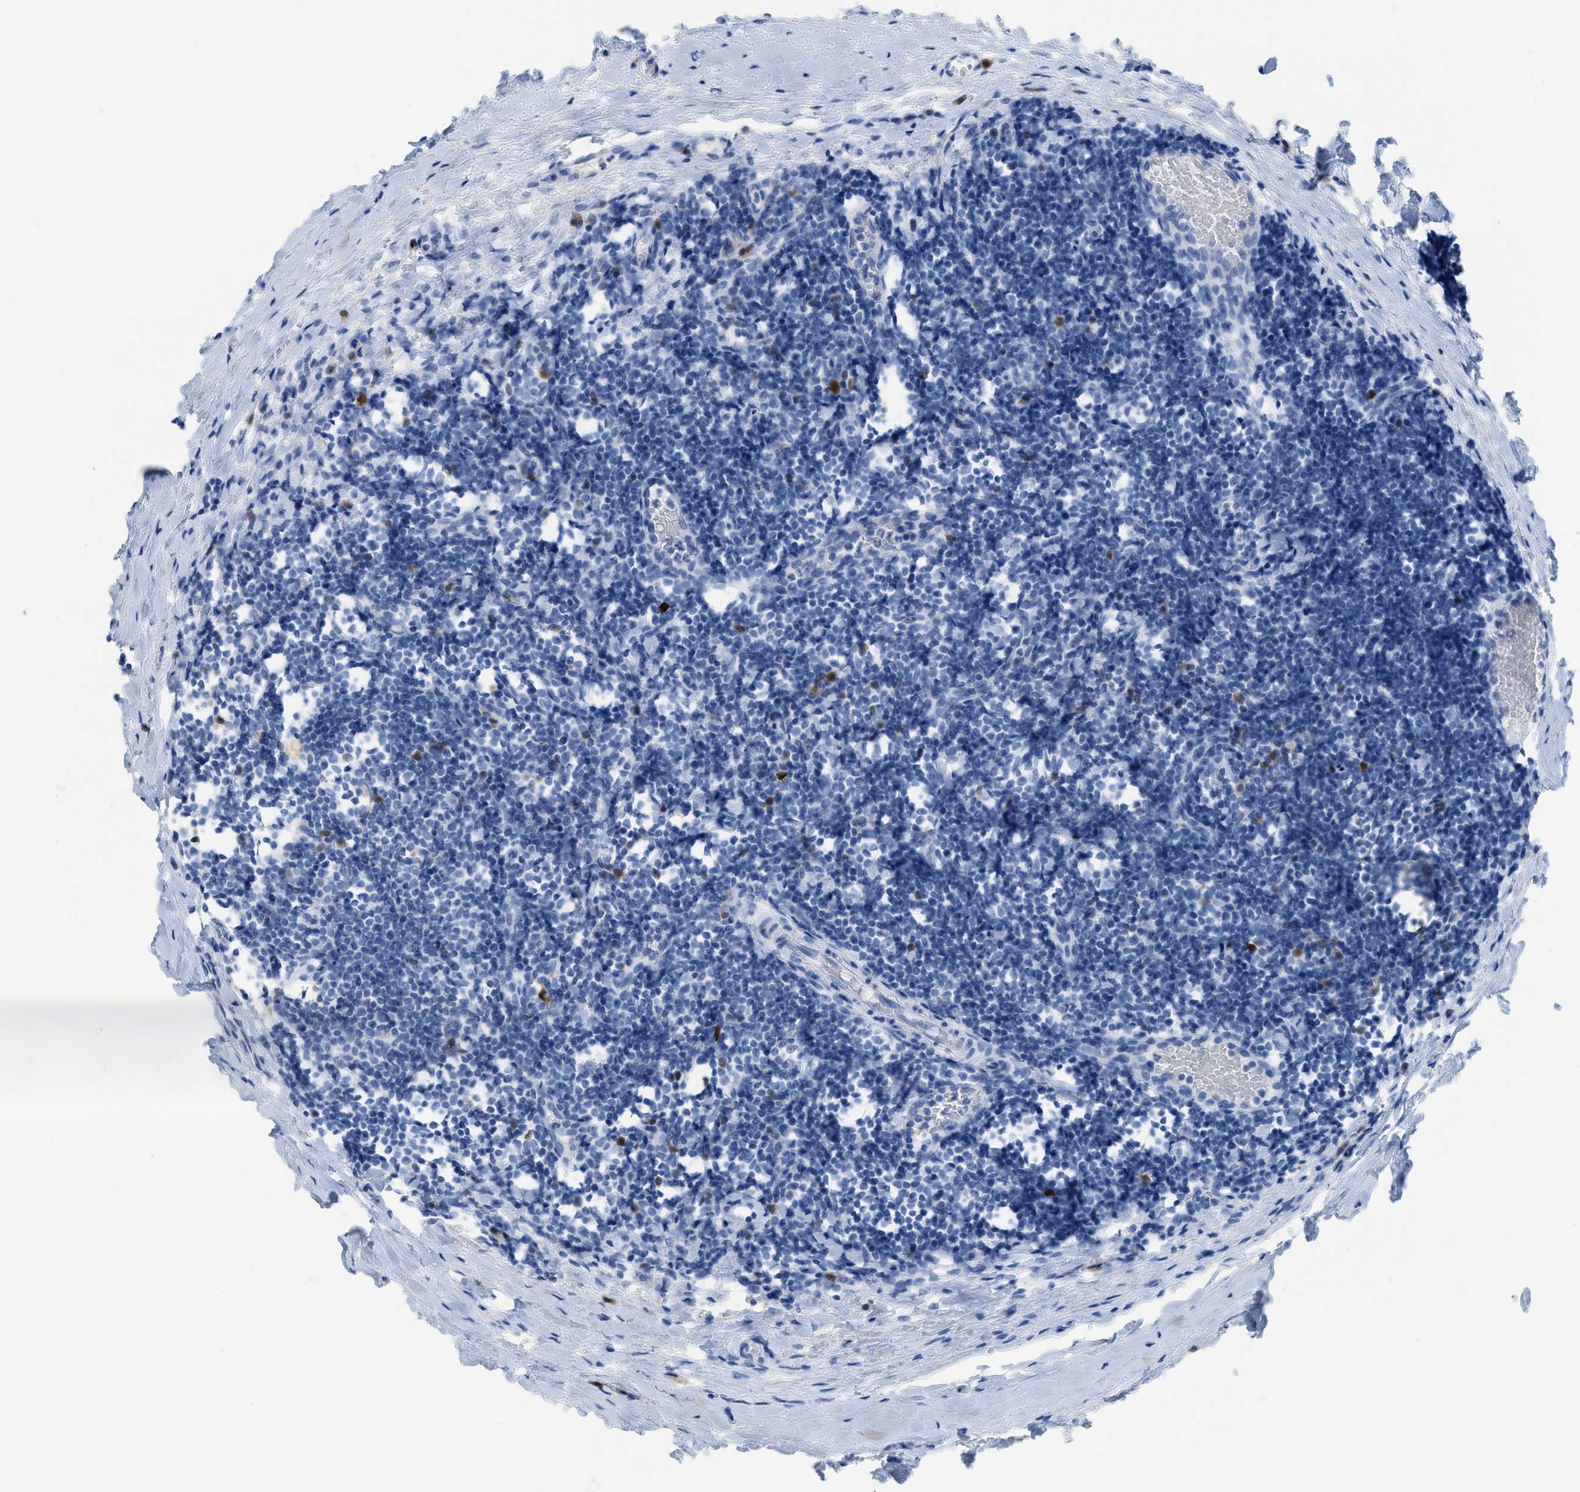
{"staining": {"intensity": "strong", "quantity": "<25%", "location": "cytoplasmic/membranous"}, "tissue": "tonsil", "cell_type": "Germinal center cells", "image_type": "normal", "snomed": [{"axis": "morphology", "description": "Normal tissue, NOS"}, {"axis": "topography", "description": "Tonsil"}], "caption": "Protein staining shows strong cytoplasmic/membranous staining in approximately <25% of germinal center cells in normal tonsil.", "gene": "CDKN2A", "patient": {"sex": "female", "age": 19}}